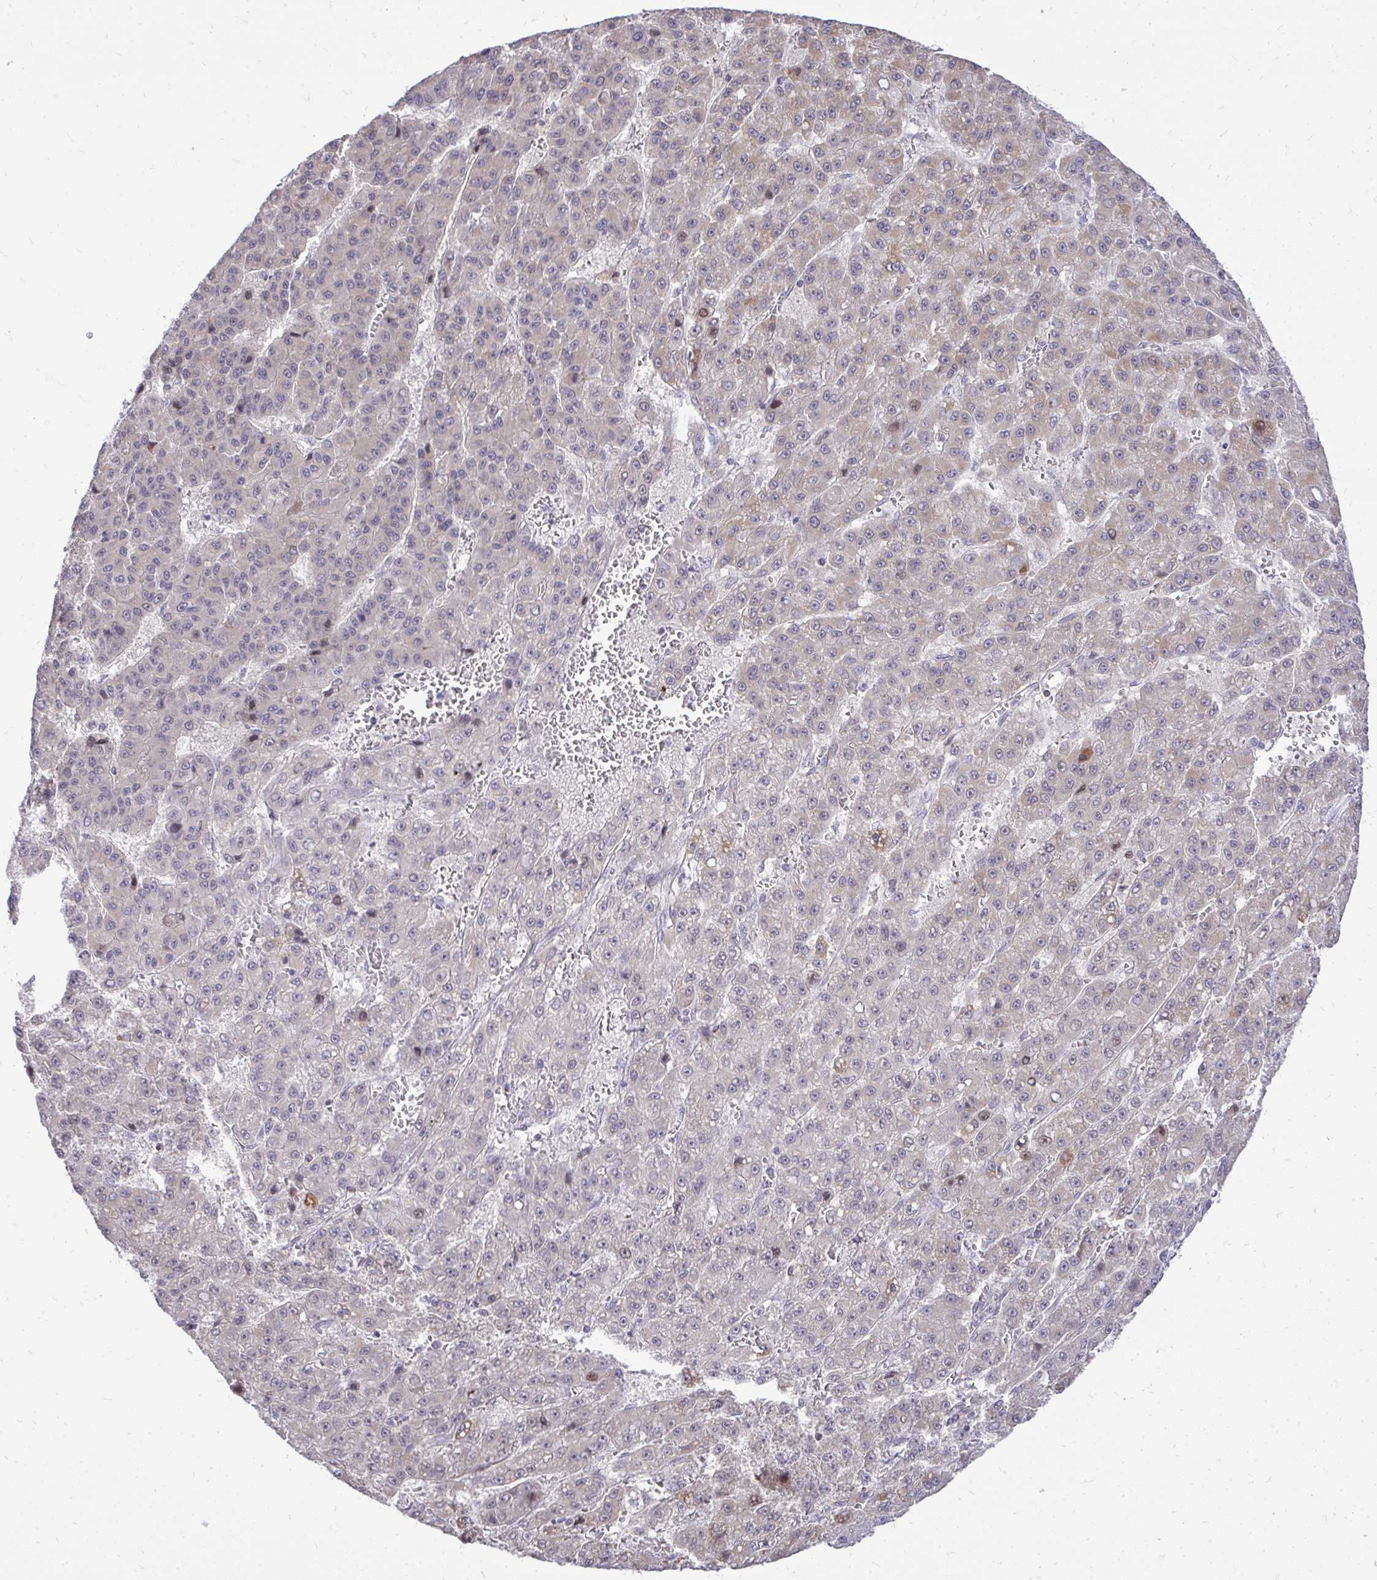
{"staining": {"intensity": "weak", "quantity": "25%-75%", "location": "cytoplasmic/membranous"}, "tissue": "liver cancer", "cell_type": "Tumor cells", "image_type": "cancer", "snomed": [{"axis": "morphology", "description": "Carcinoma, Hepatocellular, NOS"}, {"axis": "topography", "description": "Liver"}], "caption": "Weak cytoplasmic/membranous expression is appreciated in about 25%-75% of tumor cells in liver hepatocellular carcinoma. (Brightfield microscopy of DAB IHC at high magnification).", "gene": "OR8D1", "patient": {"sex": "male", "age": 70}}